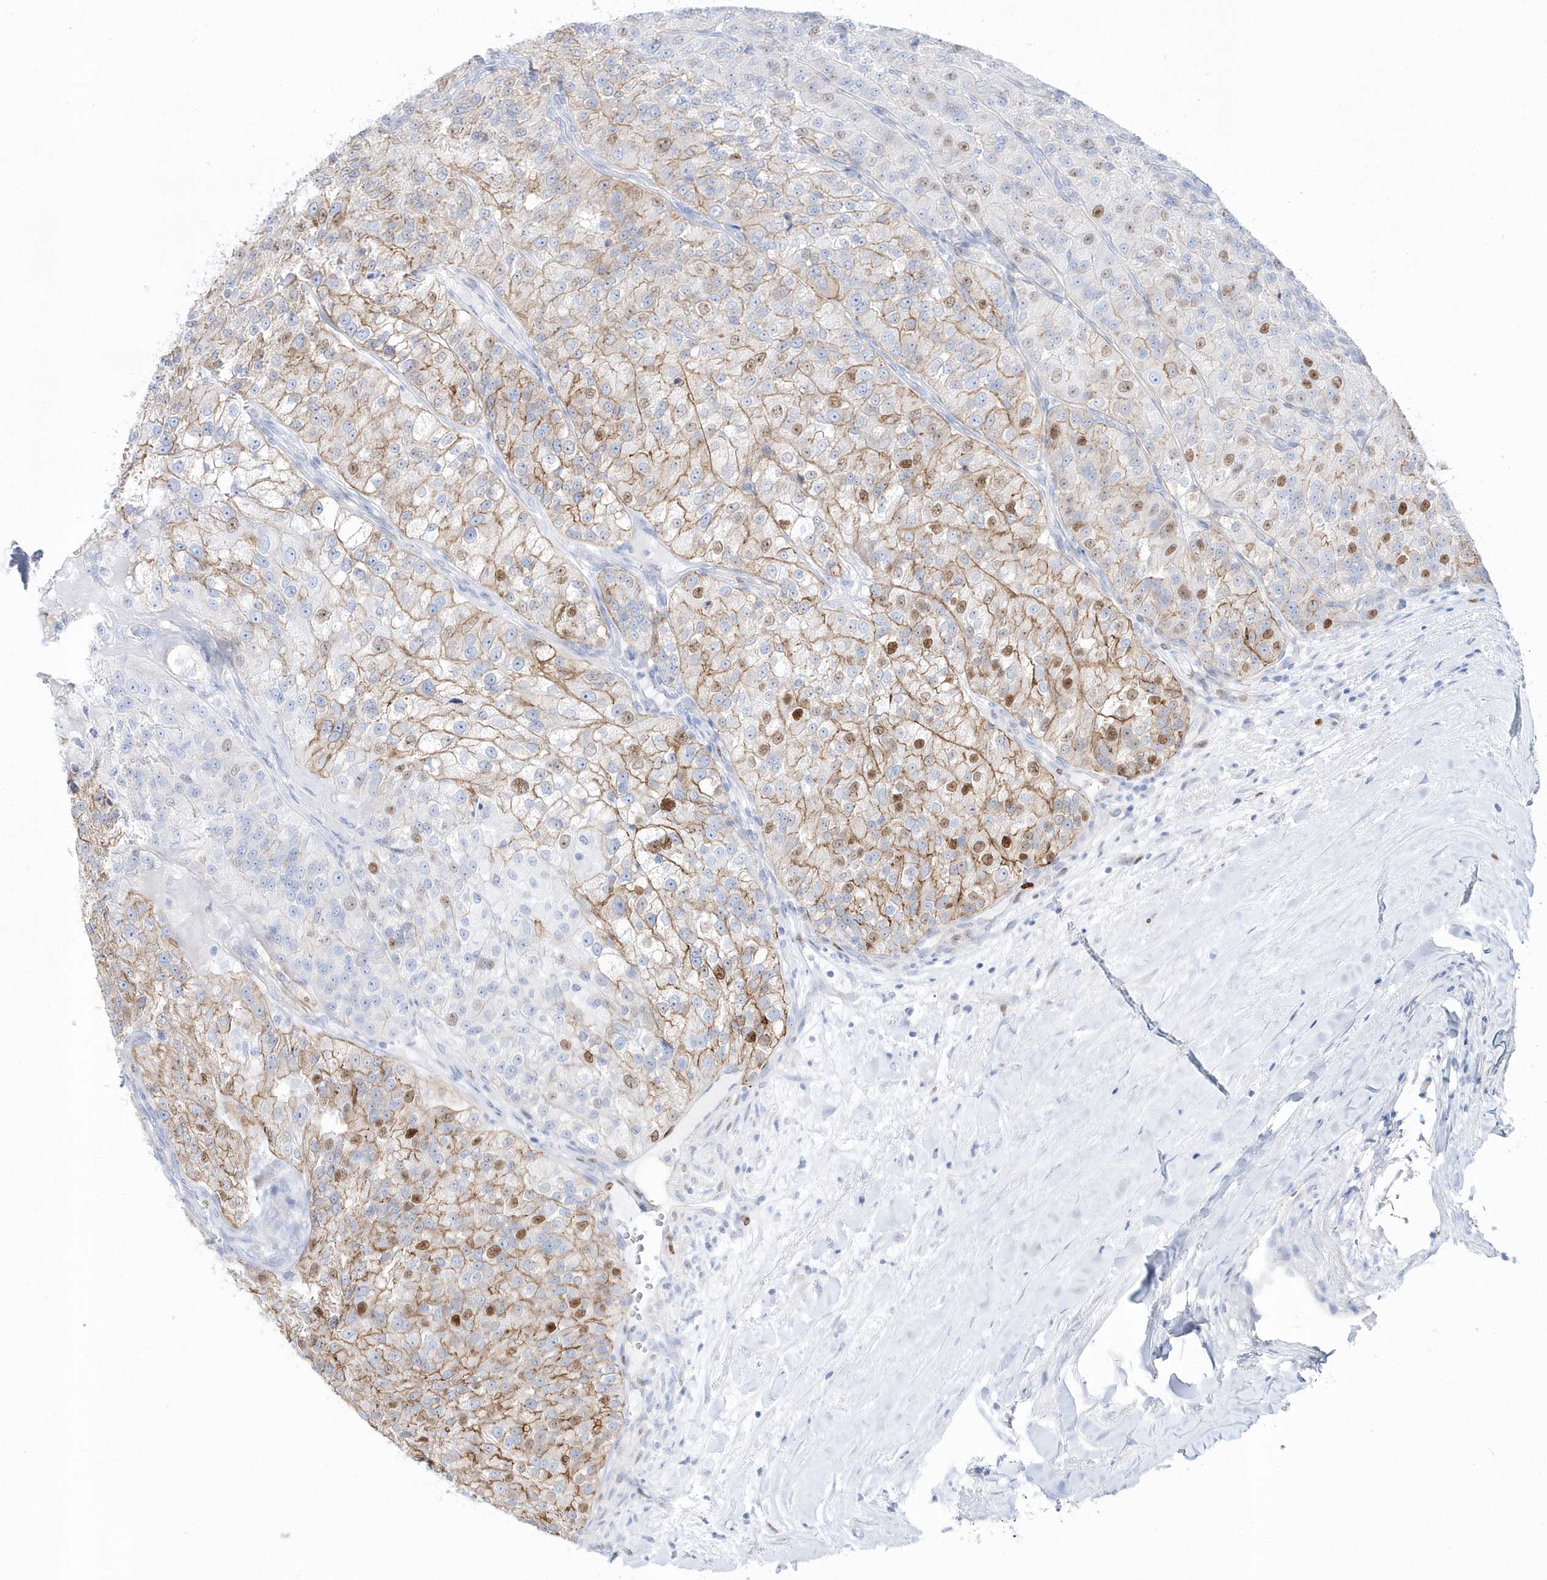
{"staining": {"intensity": "moderate", "quantity": "25%-75%", "location": "cytoplasmic/membranous,nuclear"}, "tissue": "renal cancer", "cell_type": "Tumor cells", "image_type": "cancer", "snomed": [{"axis": "morphology", "description": "Adenocarcinoma, NOS"}, {"axis": "topography", "description": "Kidney"}], "caption": "Protein staining by immunohistochemistry (IHC) displays moderate cytoplasmic/membranous and nuclear positivity in about 25%-75% of tumor cells in renal cancer (adenocarcinoma).", "gene": "TMCO6", "patient": {"sex": "female", "age": 63}}